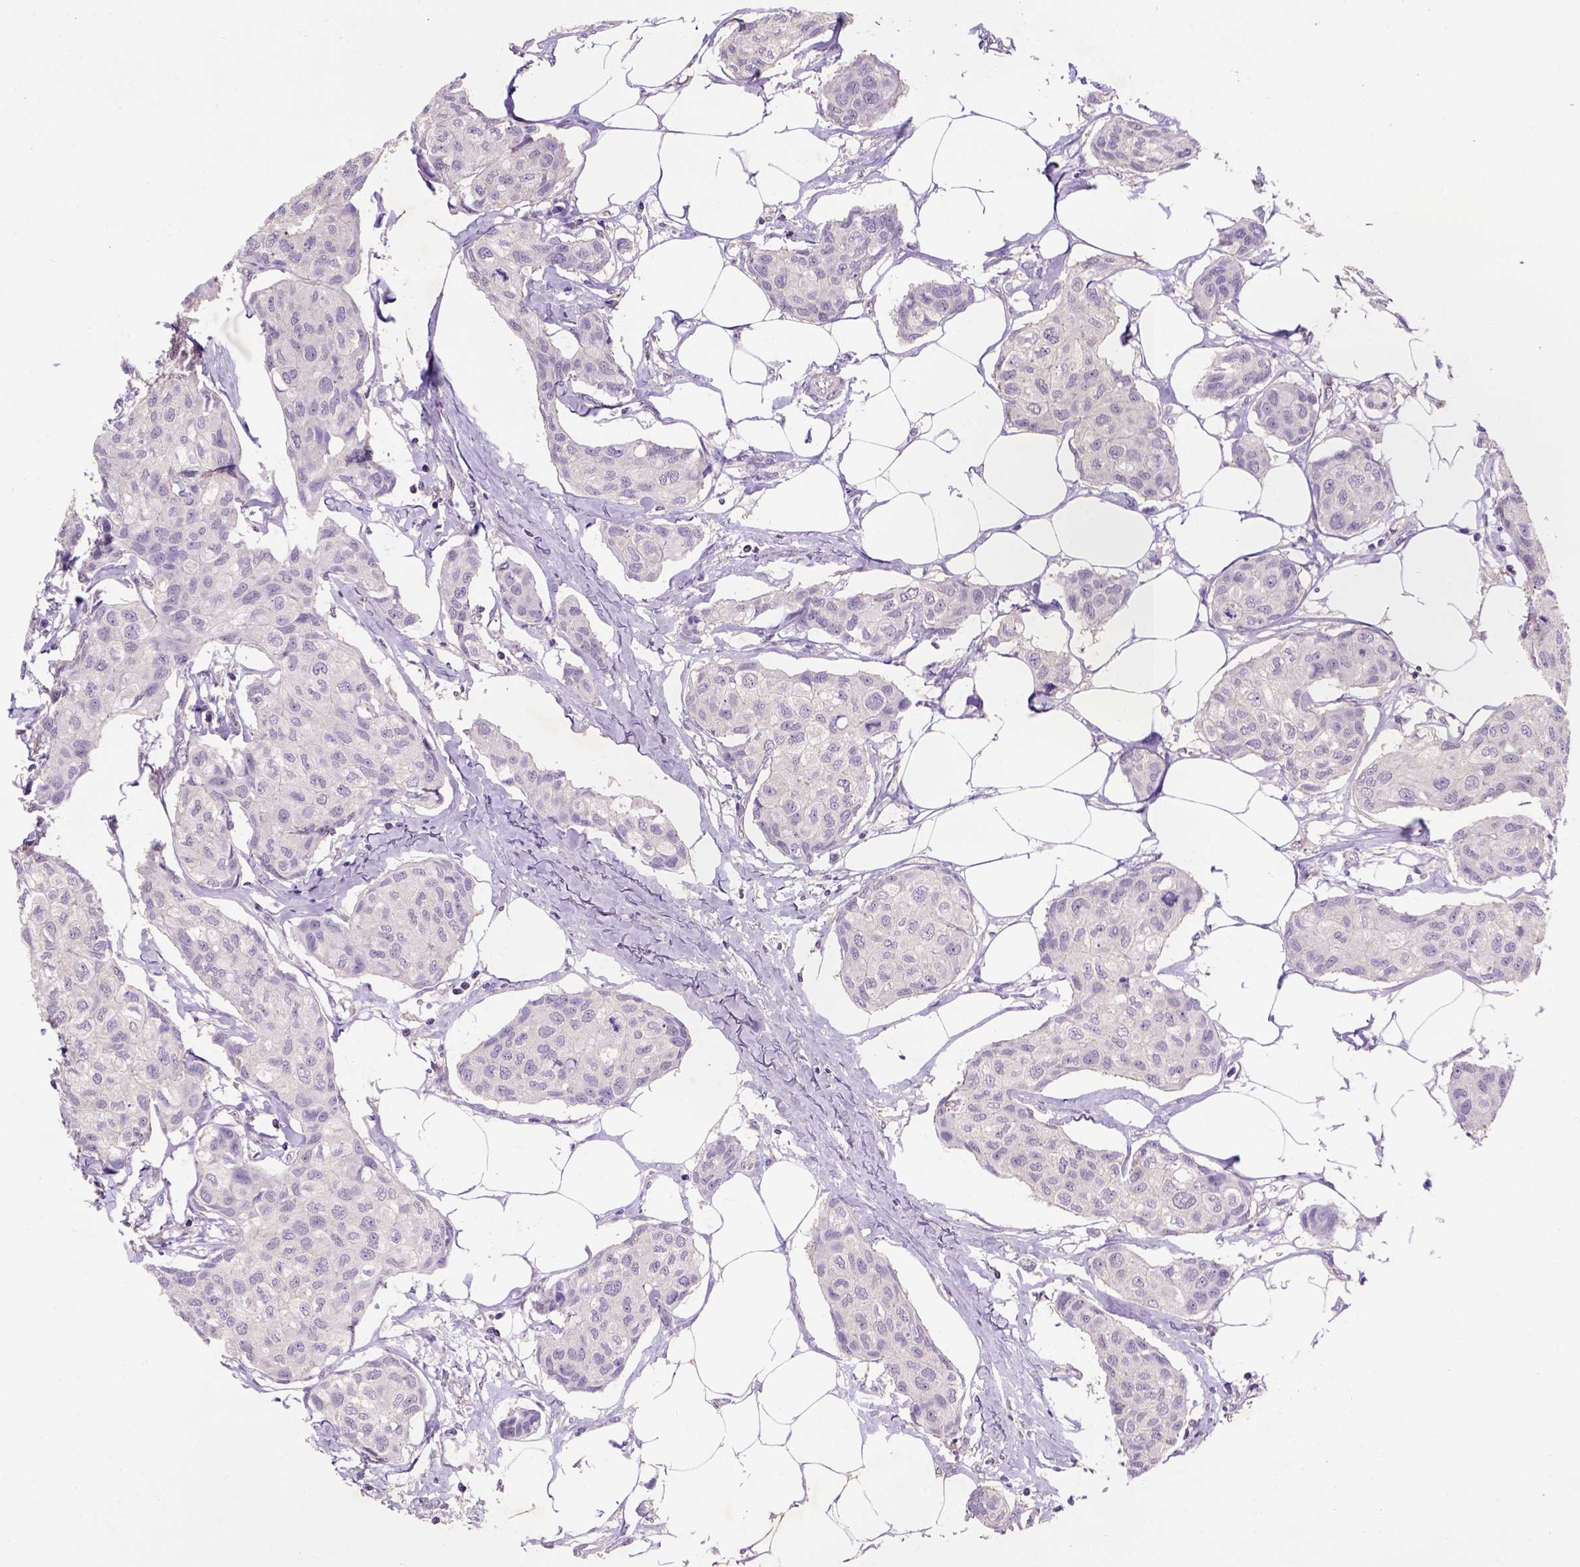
{"staining": {"intensity": "weak", "quantity": ">75%", "location": "cytoplasmic/membranous"}, "tissue": "breast cancer", "cell_type": "Tumor cells", "image_type": "cancer", "snomed": [{"axis": "morphology", "description": "Duct carcinoma"}, {"axis": "topography", "description": "Breast"}], "caption": "The micrograph reveals staining of breast invasive ductal carcinoma, revealing weak cytoplasmic/membranous protein positivity (brown color) within tumor cells.", "gene": "SCML4", "patient": {"sex": "female", "age": 80}}